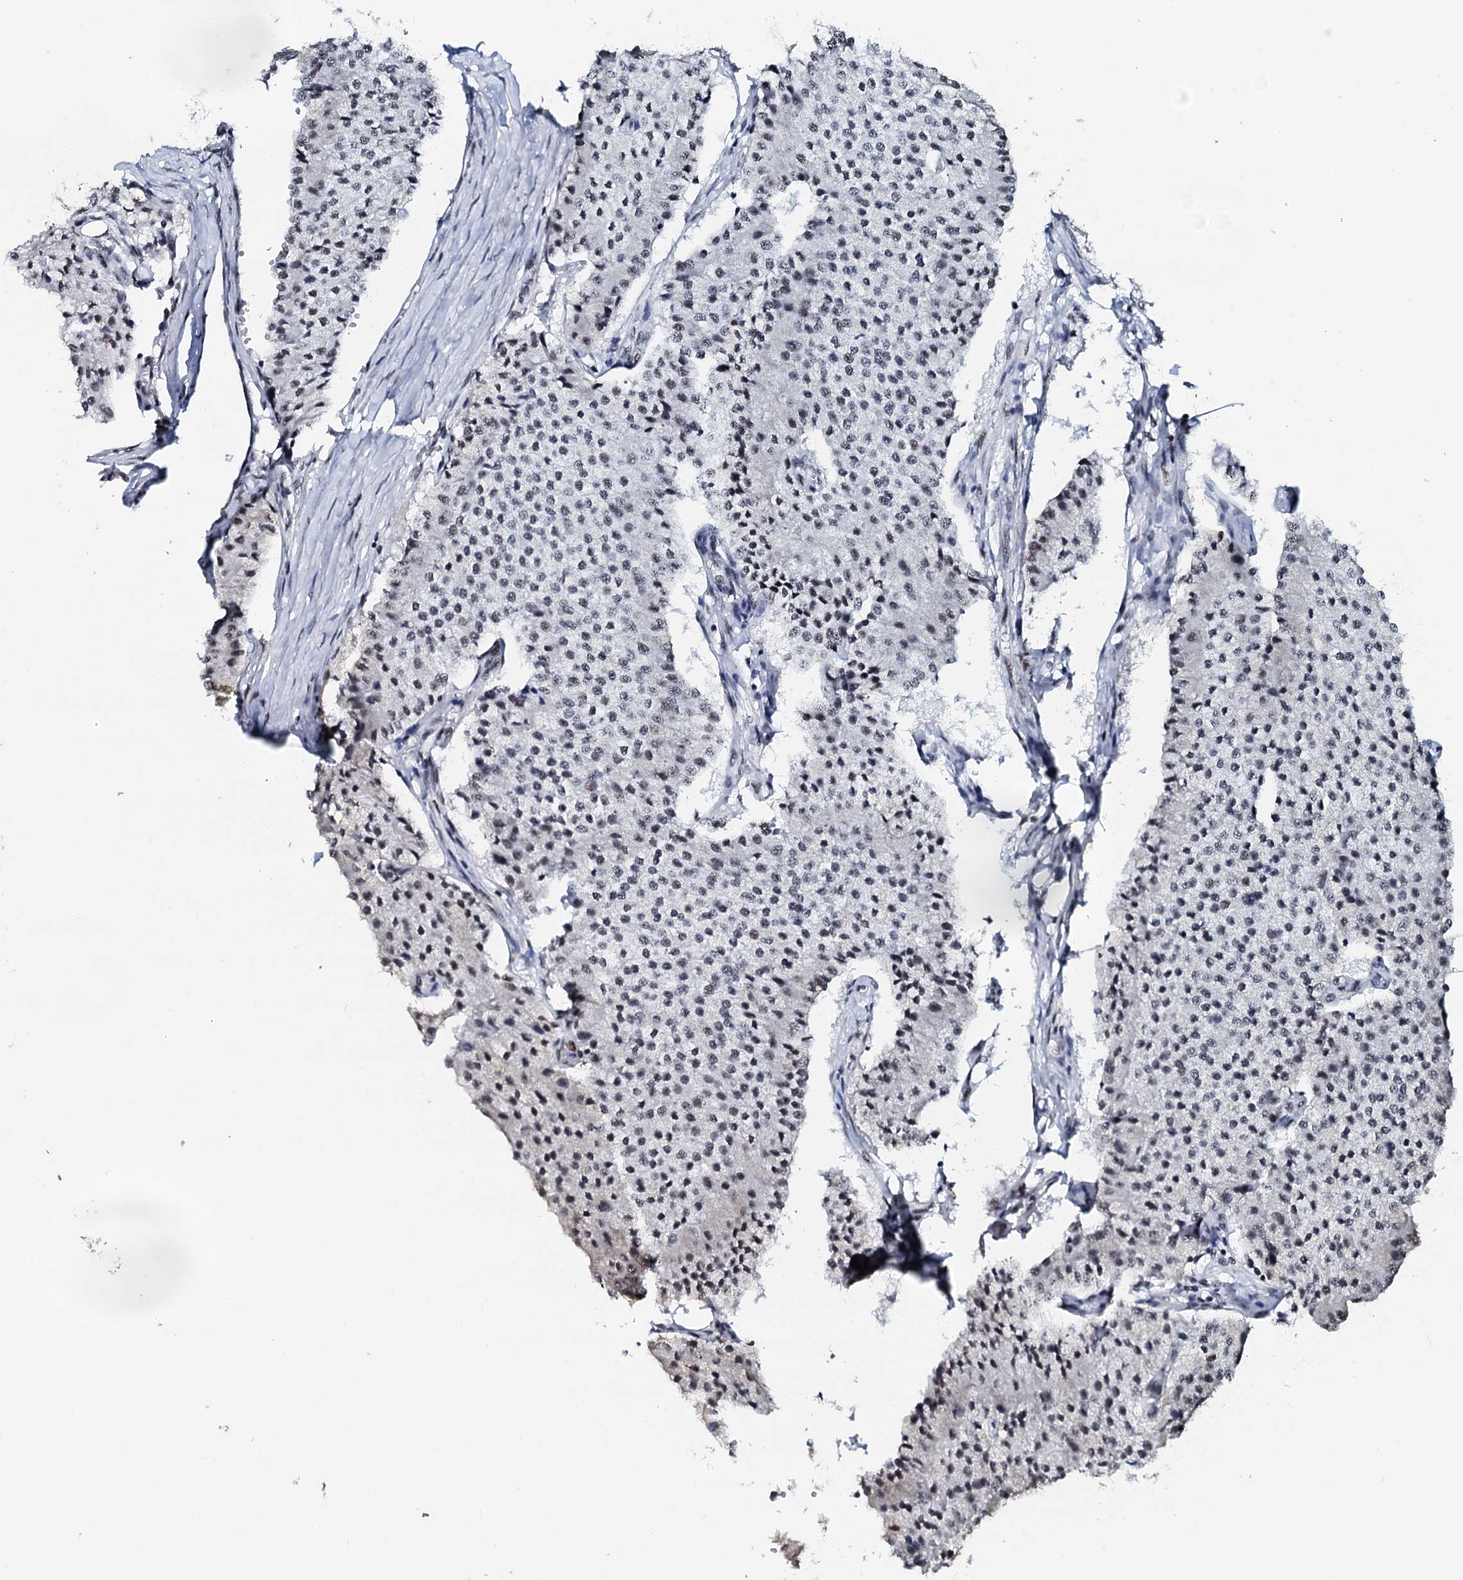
{"staining": {"intensity": "weak", "quantity": "25%-75%", "location": "nuclear"}, "tissue": "carcinoid", "cell_type": "Tumor cells", "image_type": "cancer", "snomed": [{"axis": "morphology", "description": "Carcinoid, malignant, NOS"}, {"axis": "topography", "description": "Colon"}], "caption": "IHC histopathology image of neoplastic tissue: human malignant carcinoid stained using immunohistochemistry (IHC) shows low levels of weak protein expression localized specifically in the nuclear of tumor cells, appearing as a nuclear brown color.", "gene": "NKAPD1", "patient": {"sex": "female", "age": 52}}